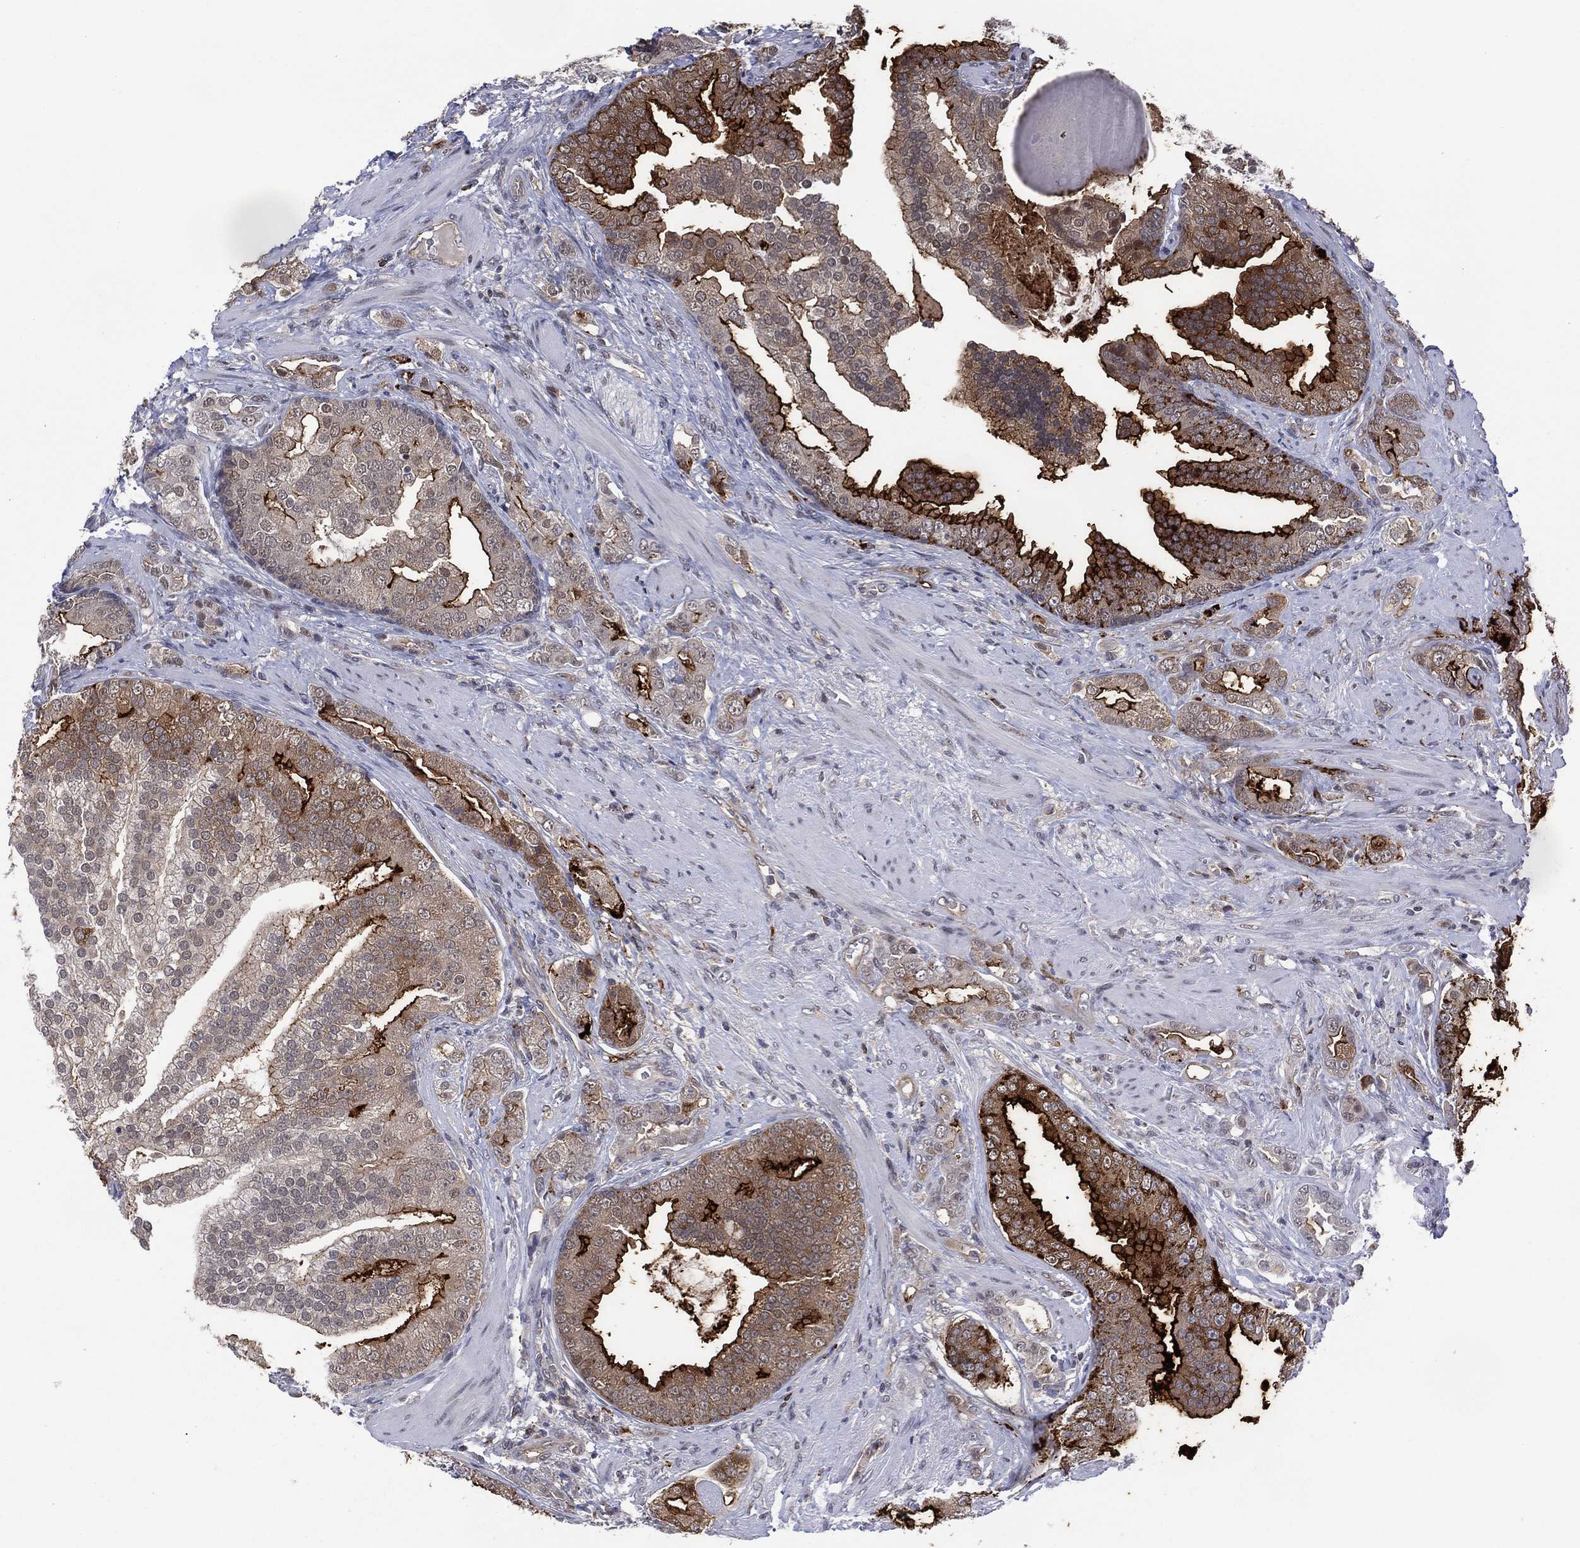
{"staining": {"intensity": "strong", "quantity": "<25%", "location": "cytoplasmic/membranous"}, "tissue": "prostate cancer", "cell_type": "Tumor cells", "image_type": "cancer", "snomed": [{"axis": "morphology", "description": "Adenocarcinoma, NOS"}, {"axis": "topography", "description": "Prostate"}], "caption": "A photomicrograph showing strong cytoplasmic/membranous expression in approximately <25% of tumor cells in adenocarcinoma (prostate), as visualized by brown immunohistochemical staining.", "gene": "DPP4", "patient": {"sex": "male", "age": 57}}